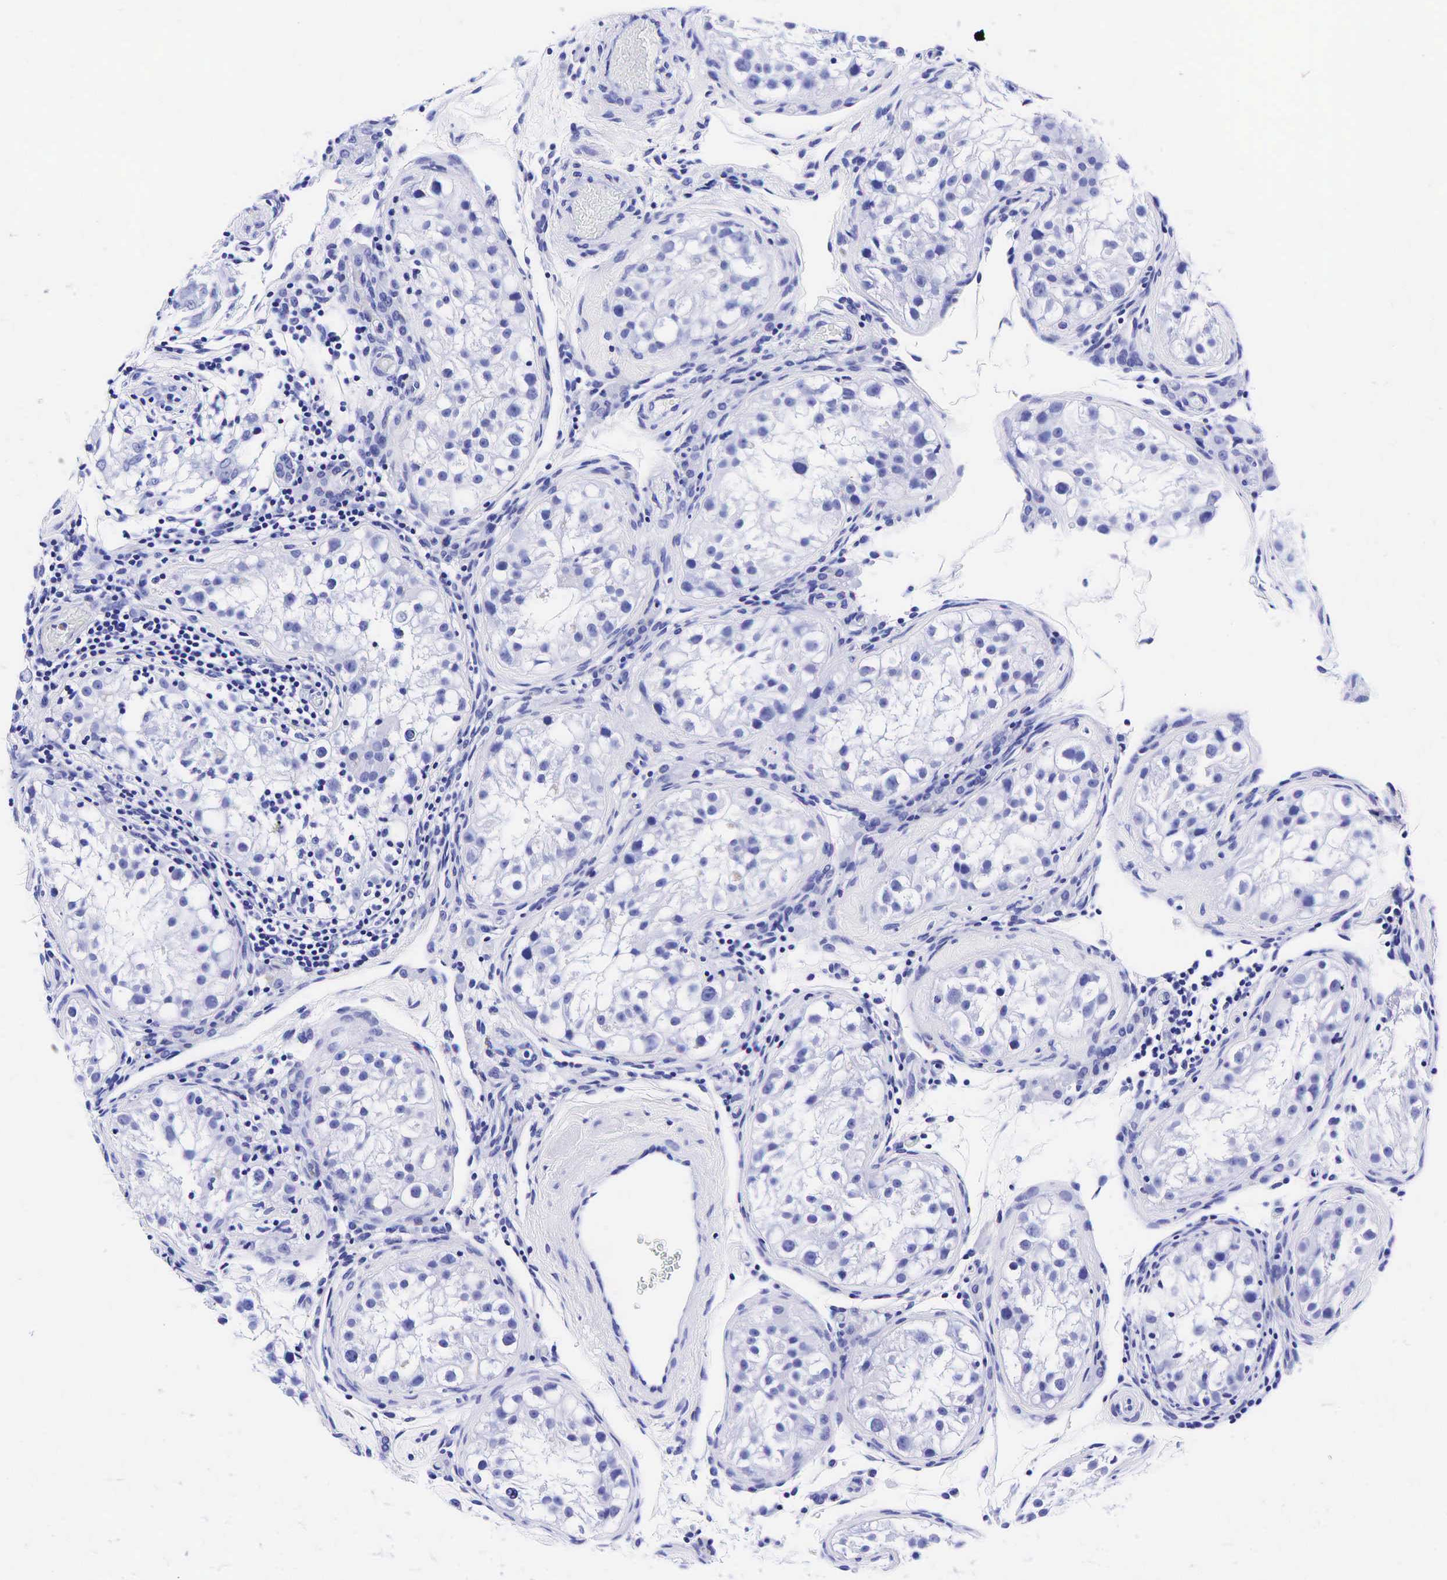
{"staining": {"intensity": "negative", "quantity": "none", "location": "none"}, "tissue": "testis", "cell_type": "Cells in seminiferous ducts", "image_type": "normal", "snomed": [{"axis": "morphology", "description": "Normal tissue, NOS"}, {"axis": "topography", "description": "Testis"}], "caption": "A high-resolution micrograph shows immunohistochemistry staining of unremarkable testis, which demonstrates no significant staining in cells in seminiferous ducts. Nuclei are stained in blue.", "gene": "GAST", "patient": {"sex": "male", "age": 24}}